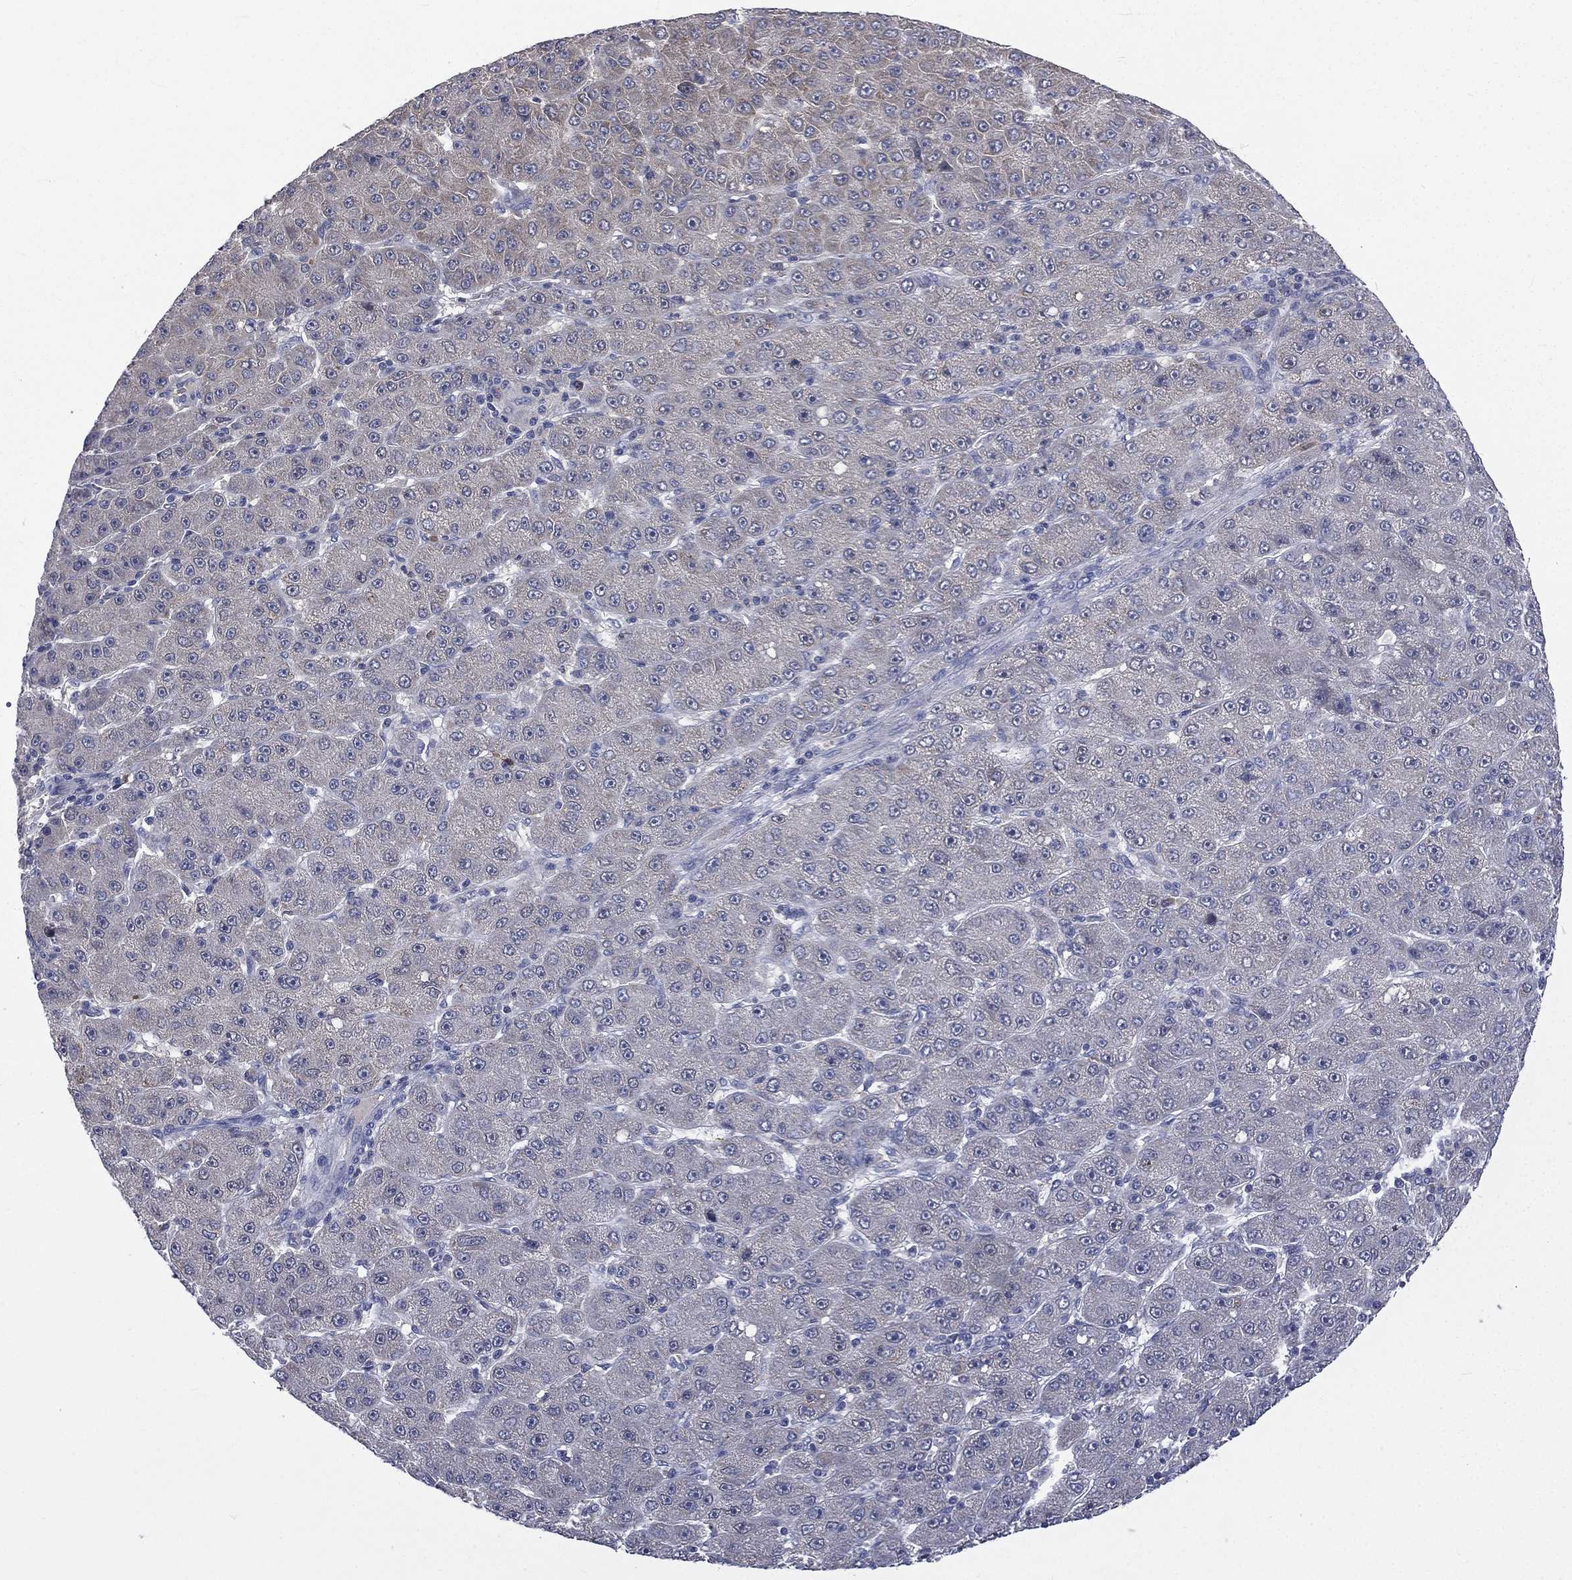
{"staining": {"intensity": "negative", "quantity": "none", "location": "none"}, "tissue": "liver cancer", "cell_type": "Tumor cells", "image_type": "cancer", "snomed": [{"axis": "morphology", "description": "Carcinoma, Hepatocellular, NOS"}, {"axis": "topography", "description": "Liver"}], "caption": "Immunohistochemistry (IHC) histopathology image of neoplastic tissue: human liver cancer (hepatocellular carcinoma) stained with DAB (3,3'-diaminobenzidine) demonstrates no significant protein positivity in tumor cells.", "gene": "CA12", "patient": {"sex": "male", "age": 67}}